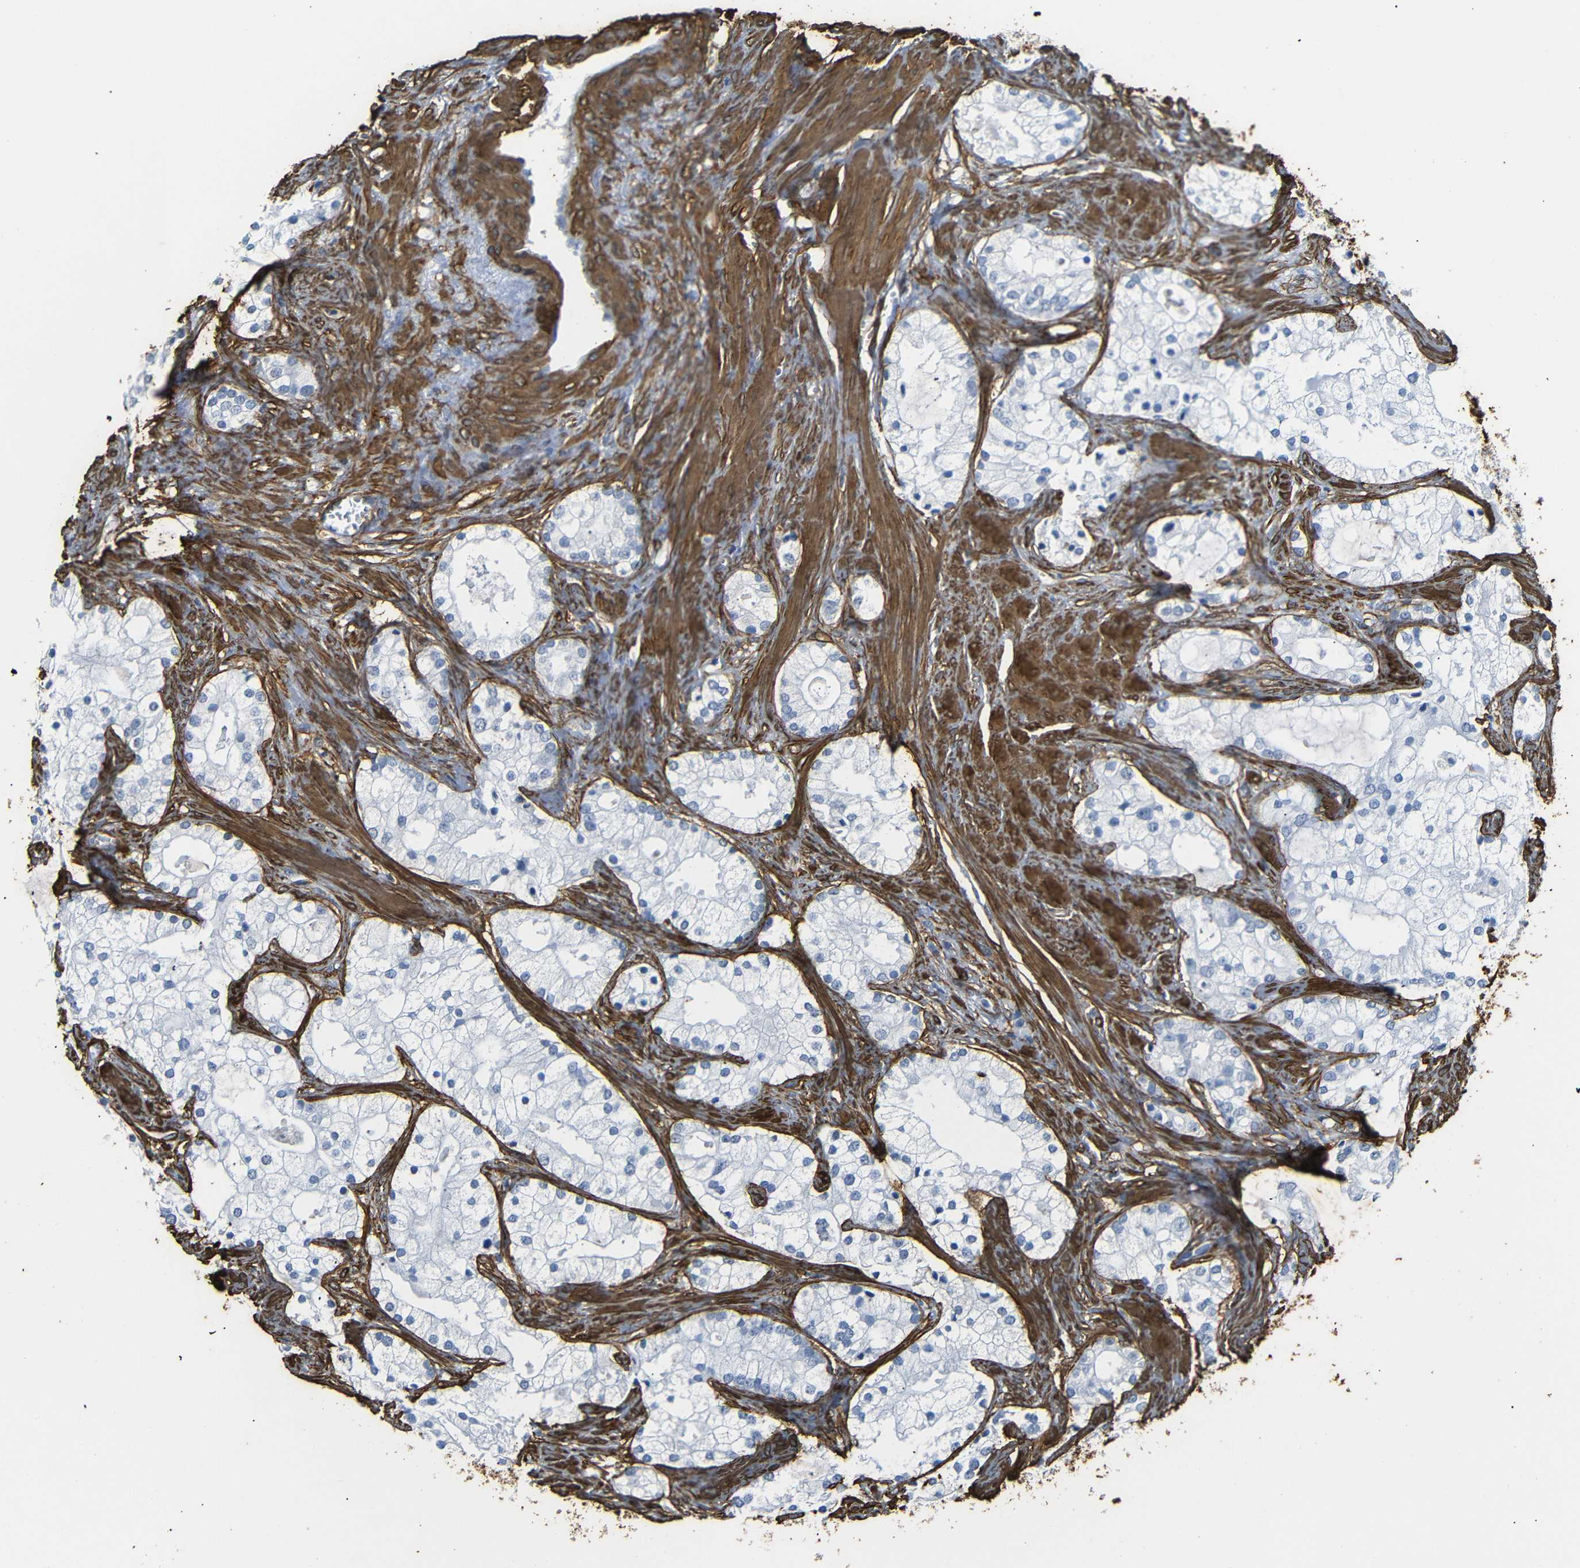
{"staining": {"intensity": "negative", "quantity": "none", "location": "none"}, "tissue": "prostate cancer", "cell_type": "Tumor cells", "image_type": "cancer", "snomed": [{"axis": "morphology", "description": "Adenocarcinoma, Low grade"}, {"axis": "topography", "description": "Prostate"}], "caption": "DAB immunohistochemical staining of prostate cancer shows no significant positivity in tumor cells.", "gene": "ACTA2", "patient": {"sex": "male", "age": 58}}